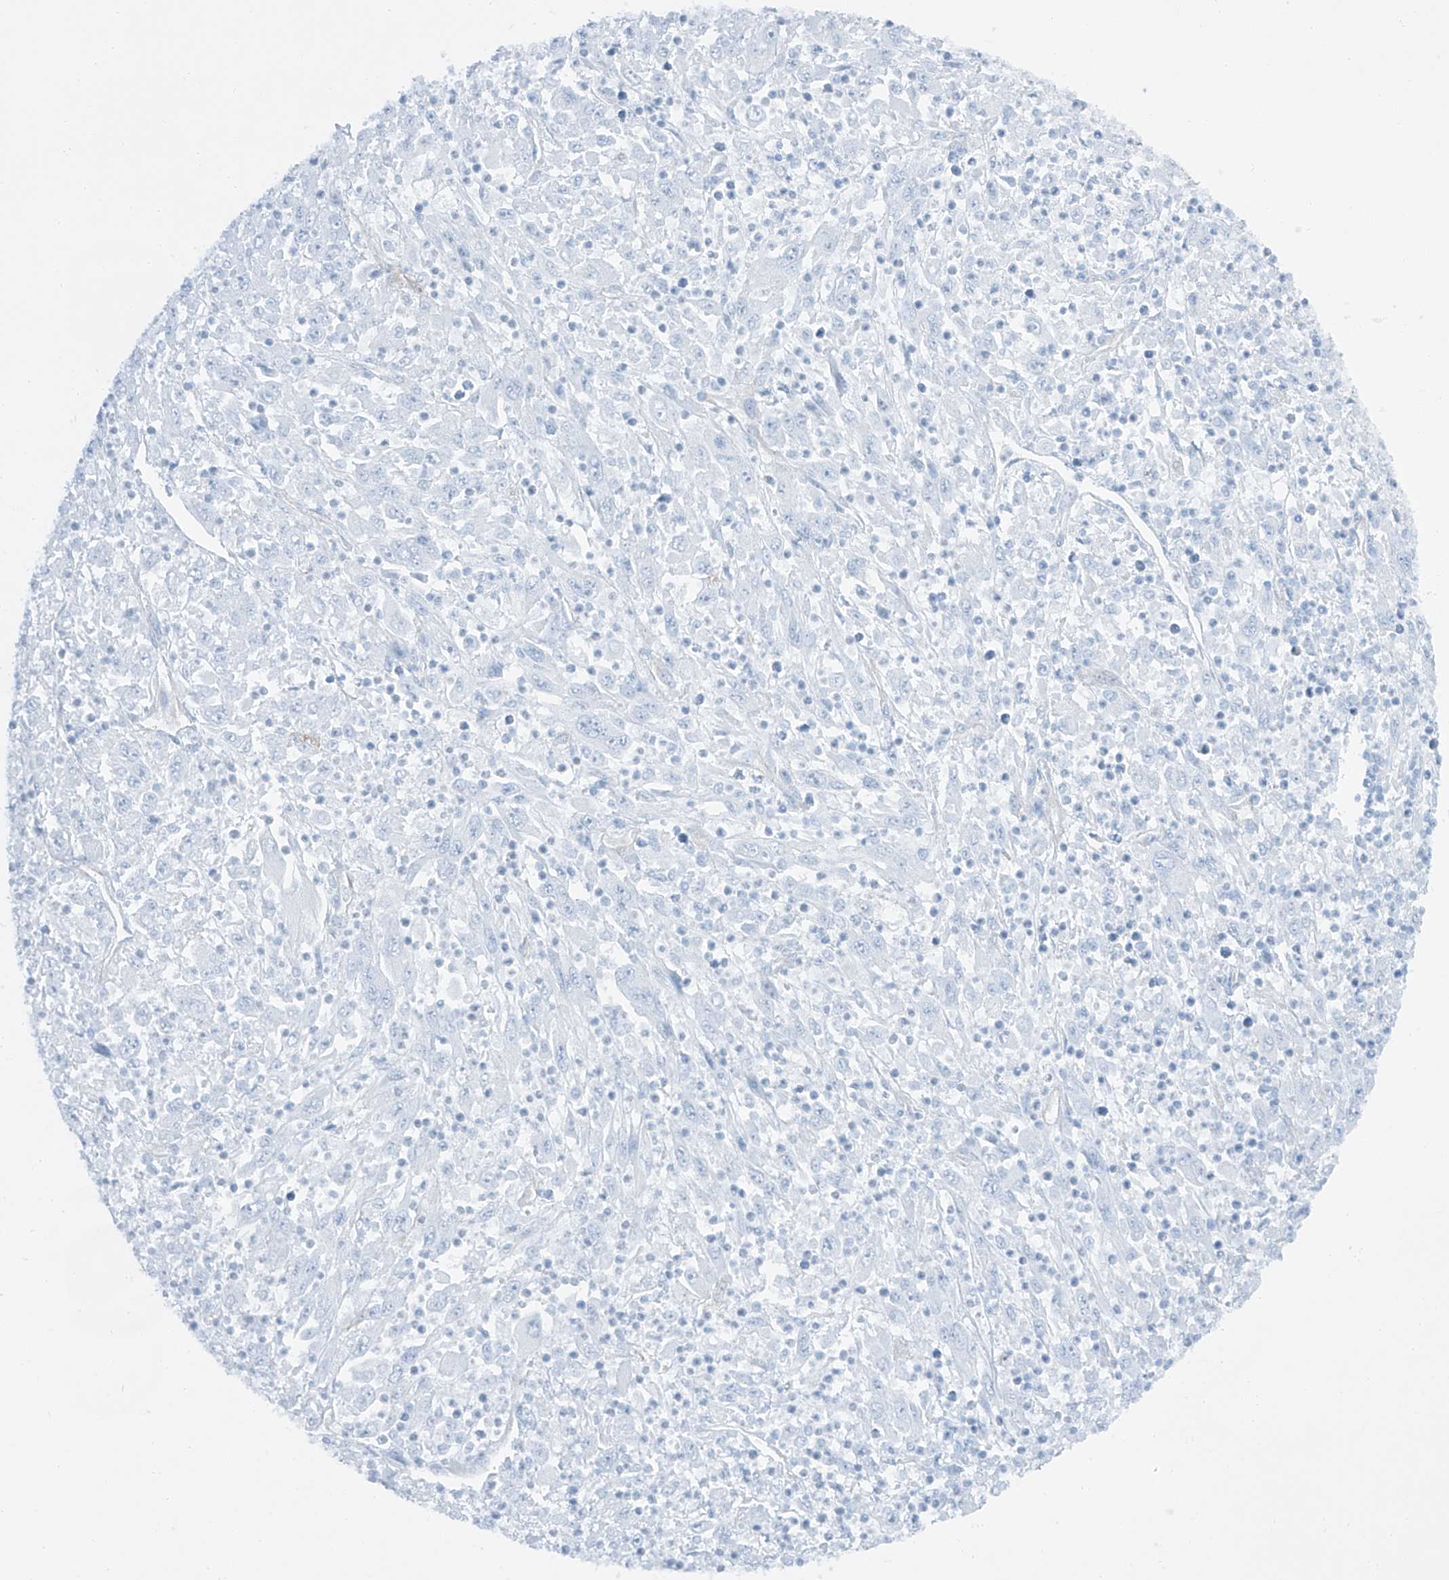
{"staining": {"intensity": "negative", "quantity": "none", "location": "none"}, "tissue": "melanoma", "cell_type": "Tumor cells", "image_type": "cancer", "snomed": [{"axis": "morphology", "description": "Malignant melanoma, Metastatic site"}, {"axis": "topography", "description": "Skin"}], "caption": "Micrograph shows no significant protein positivity in tumor cells of melanoma.", "gene": "MAGI1", "patient": {"sex": "female", "age": 56}}